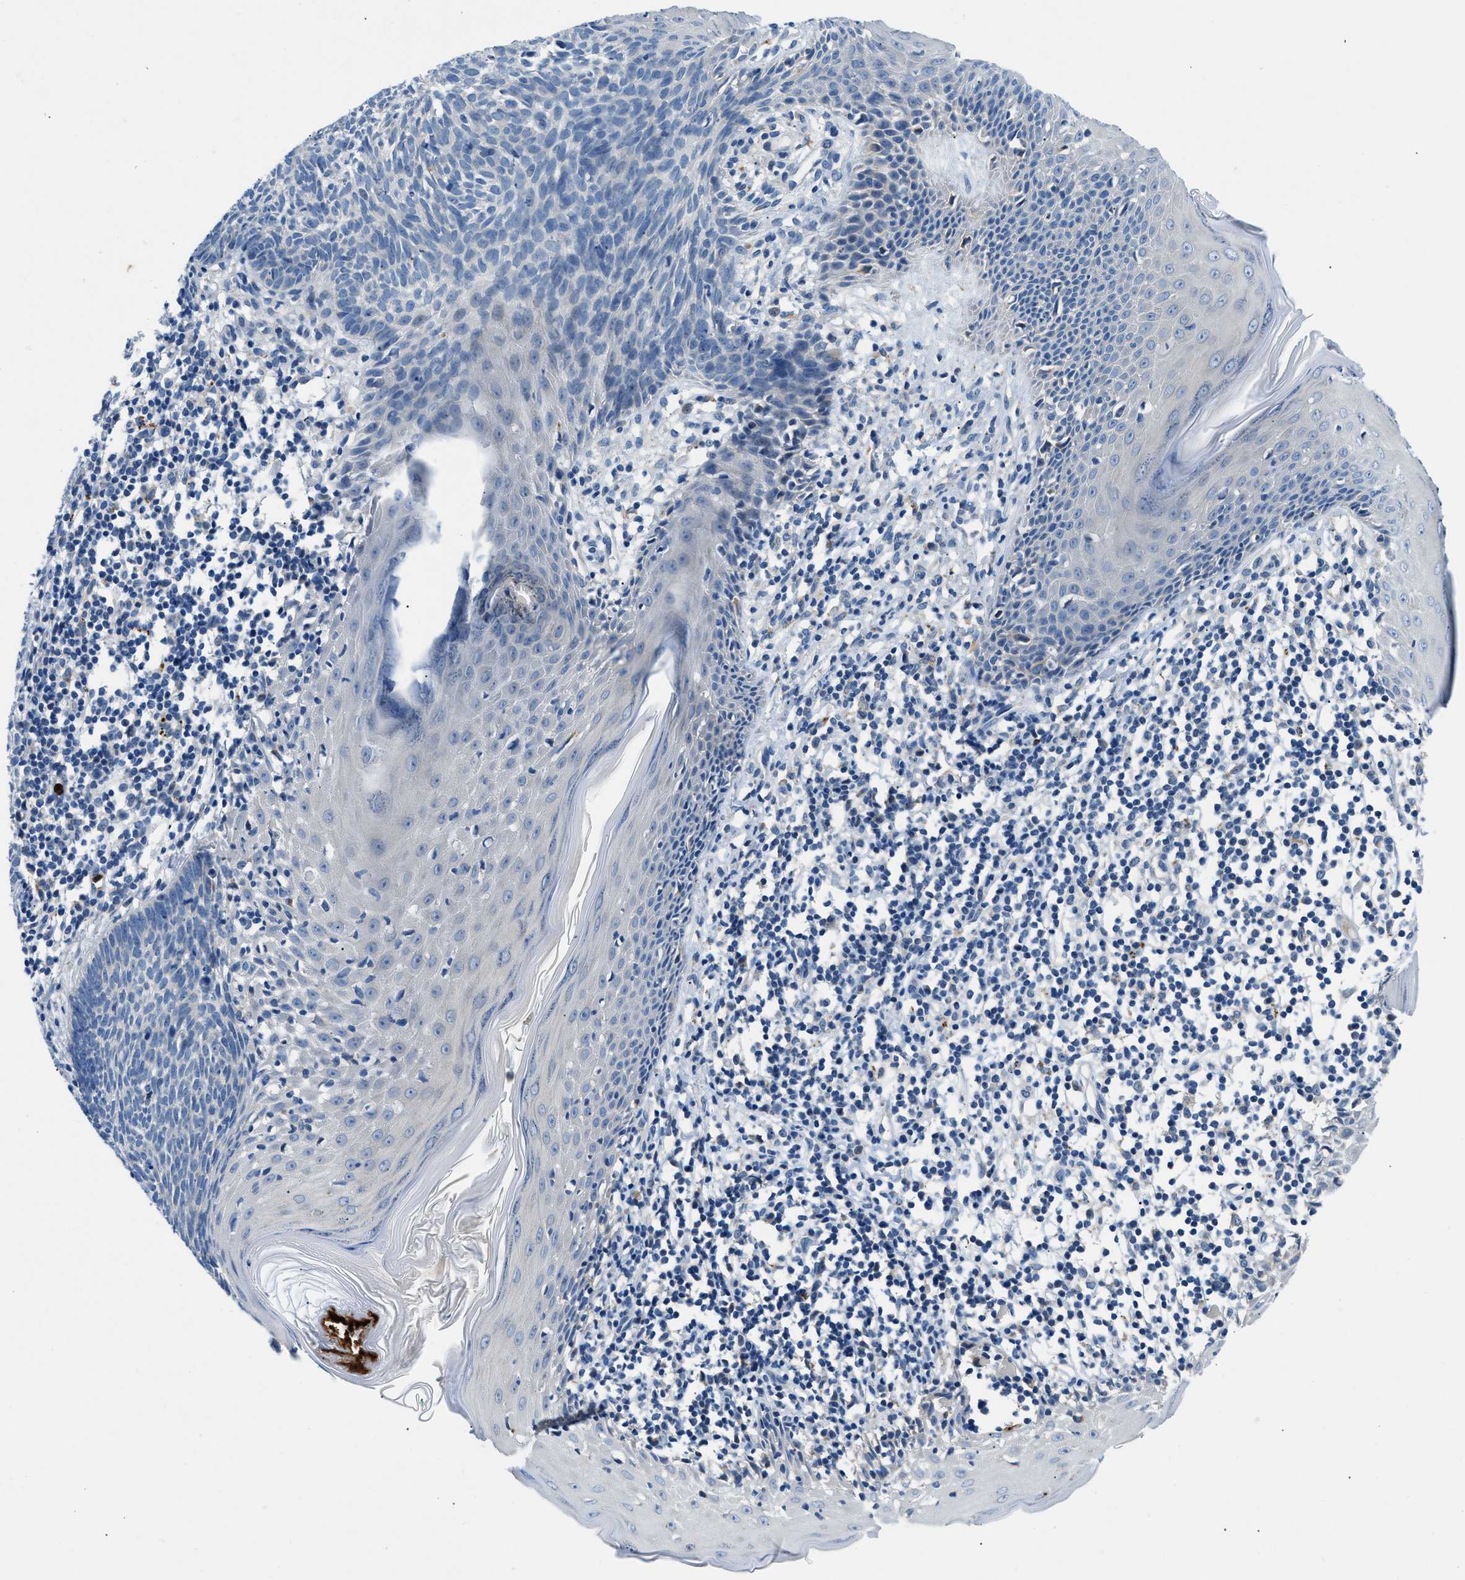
{"staining": {"intensity": "negative", "quantity": "none", "location": "none"}, "tissue": "skin cancer", "cell_type": "Tumor cells", "image_type": "cancer", "snomed": [{"axis": "morphology", "description": "Basal cell carcinoma"}, {"axis": "topography", "description": "Skin"}], "caption": "DAB immunohistochemical staining of skin cancer (basal cell carcinoma) displays no significant expression in tumor cells.", "gene": "ADGRE3", "patient": {"sex": "male", "age": 60}}